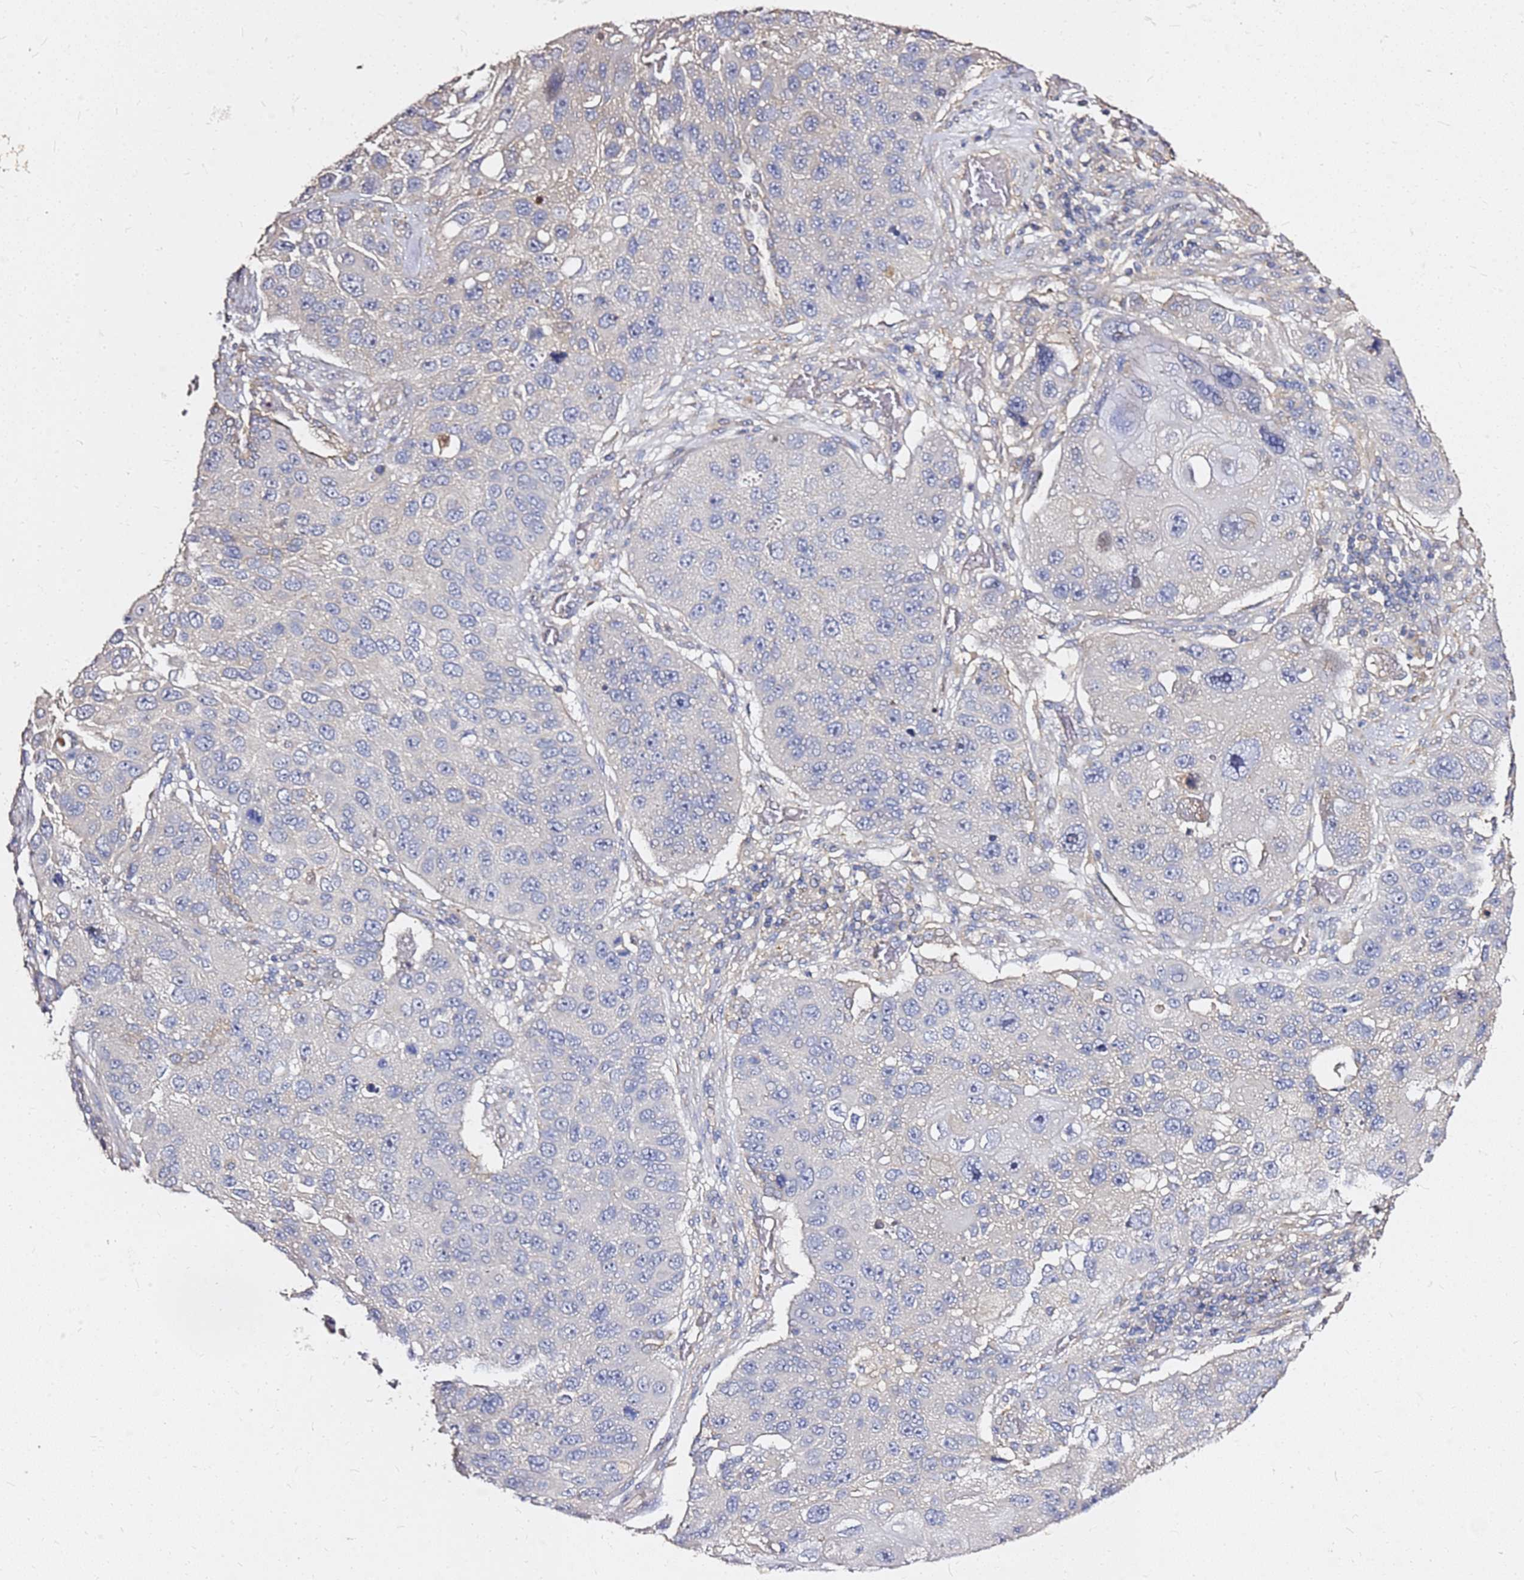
{"staining": {"intensity": "negative", "quantity": "none", "location": "none"}, "tissue": "lung cancer", "cell_type": "Tumor cells", "image_type": "cancer", "snomed": [{"axis": "morphology", "description": "Squamous cell carcinoma, NOS"}, {"axis": "topography", "description": "Lung"}], "caption": "Image shows no significant protein positivity in tumor cells of lung cancer (squamous cell carcinoma).", "gene": "EXD3", "patient": {"sex": "male", "age": 61}}